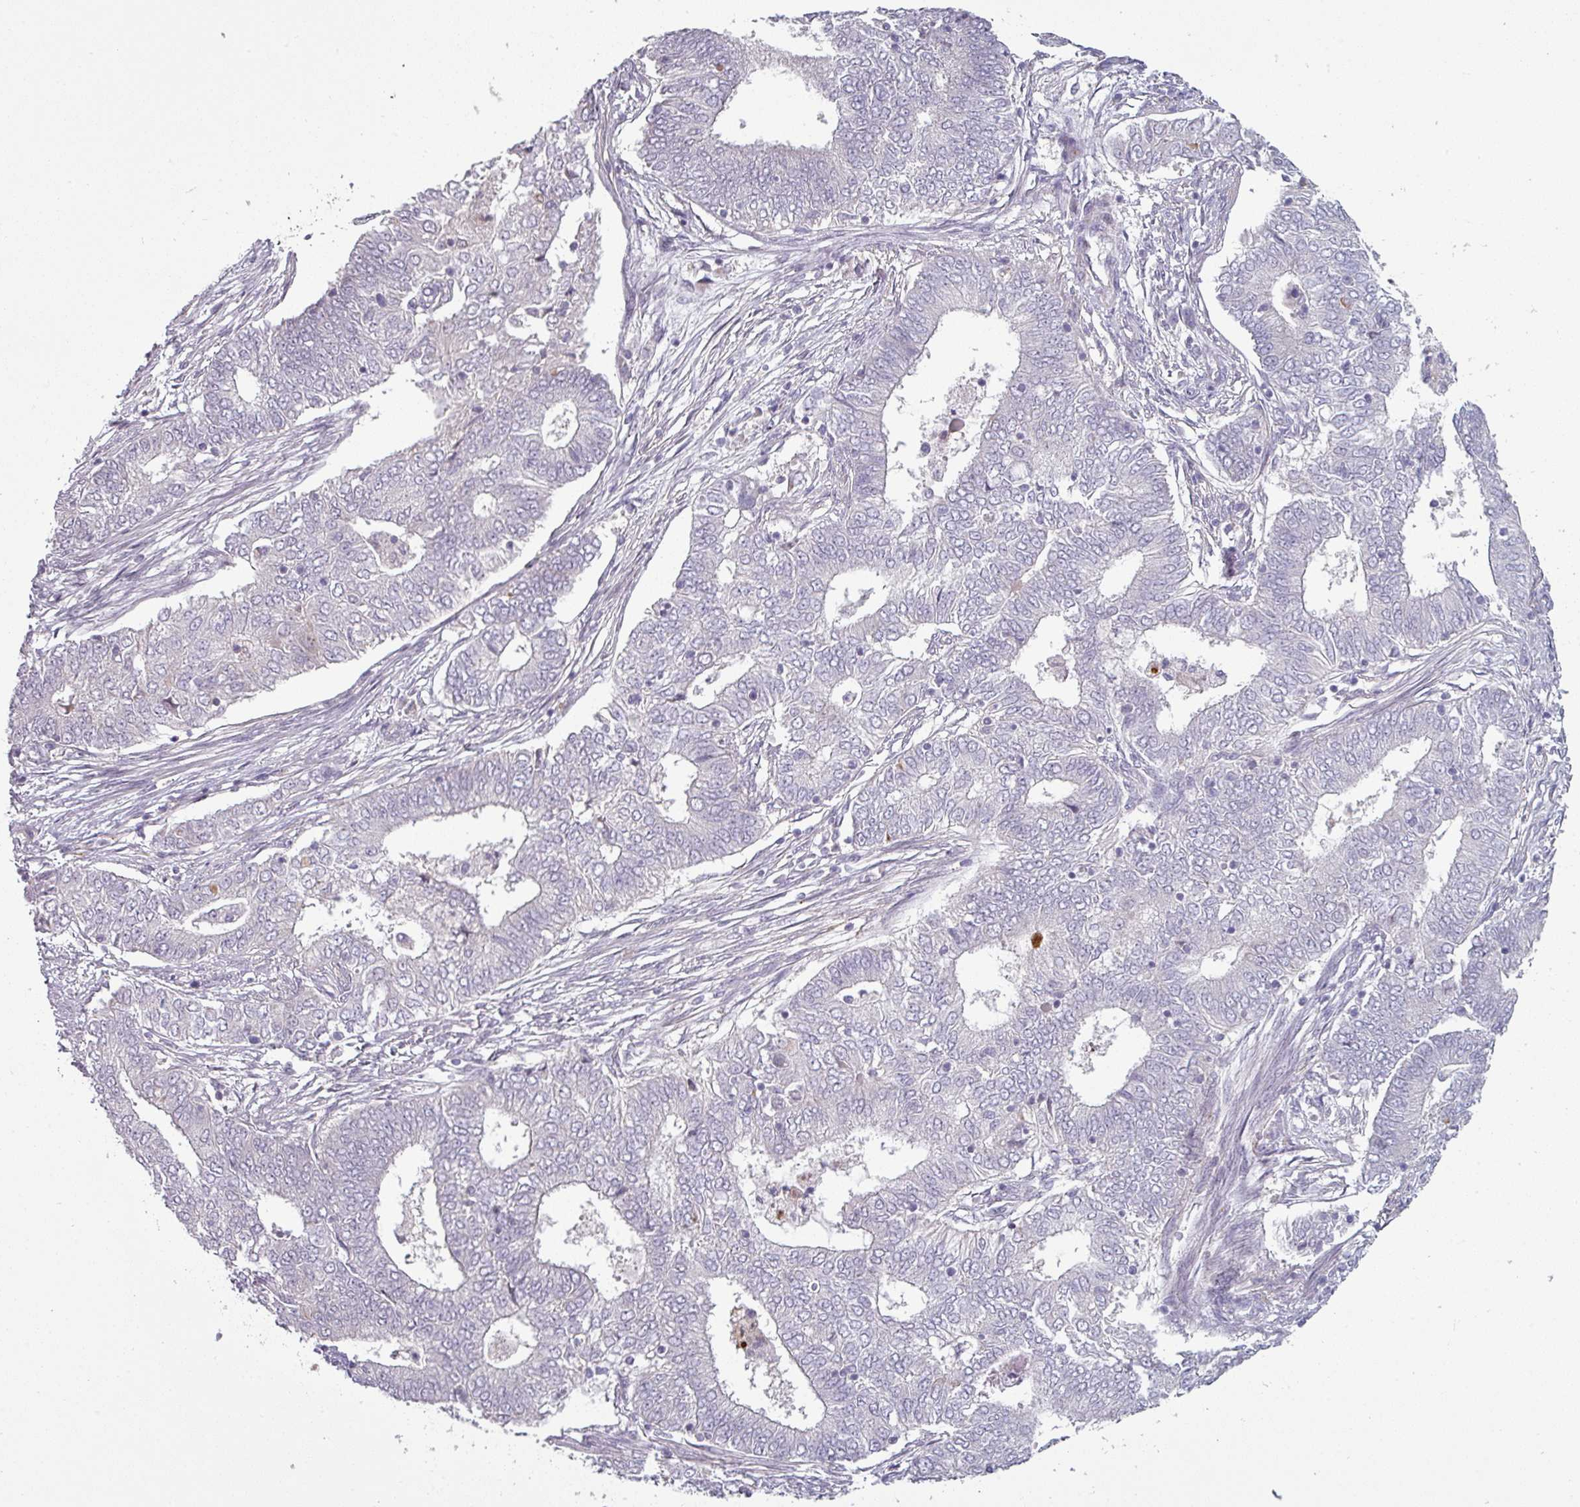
{"staining": {"intensity": "negative", "quantity": "none", "location": "none"}, "tissue": "endometrial cancer", "cell_type": "Tumor cells", "image_type": "cancer", "snomed": [{"axis": "morphology", "description": "Adenocarcinoma, NOS"}, {"axis": "topography", "description": "Endometrium"}], "caption": "The photomicrograph displays no staining of tumor cells in adenocarcinoma (endometrial).", "gene": "C2orf16", "patient": {"sex": "female", "age": 62}}